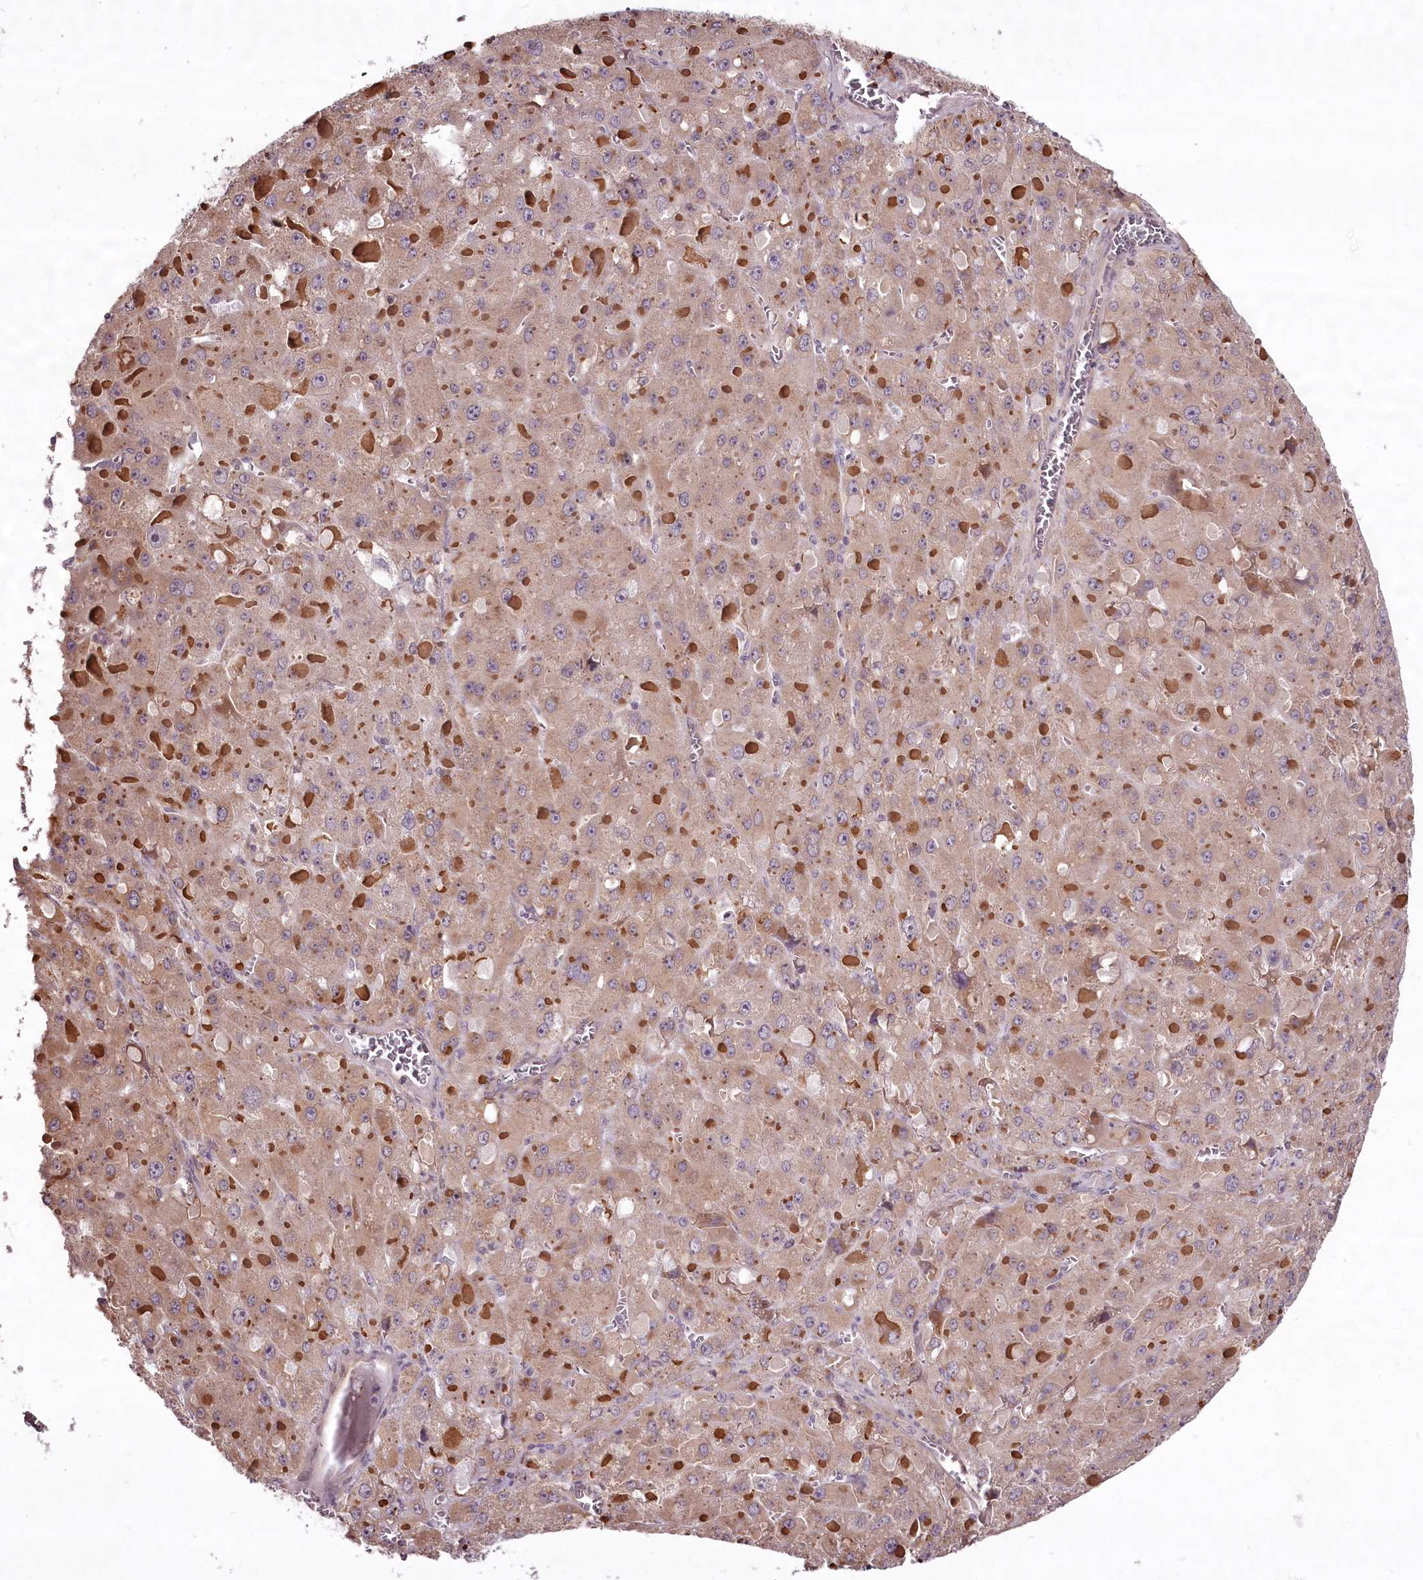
{"staining": {"intensity": "weak", "quantity": "25%-75%", "location": "cytoplasmic/membranous"}, "tissue": "liver cancer", "cell_type": "Tumor cells", "image_type": "cancer", "snomed": [{"axis": "morphology", "description": "Carcinoma, Hepatocellular, NOS"}, {"axis": "topography", "description": "Liver"}], "caption": "IHC staining of hepatocellular carcinoma (liver), which displays low levels of weak cytoplasmic/membranous positivity in about 25%-75% of tumor cells indicating weak cytoplasmic/membranous protein expression. The staining was performed using DAB (brown) for protein detection and nuclei were counterstained in hematoxylin (blue).", "gene": "CCDC92", "patient": {"sex": "female", "age": 73}}